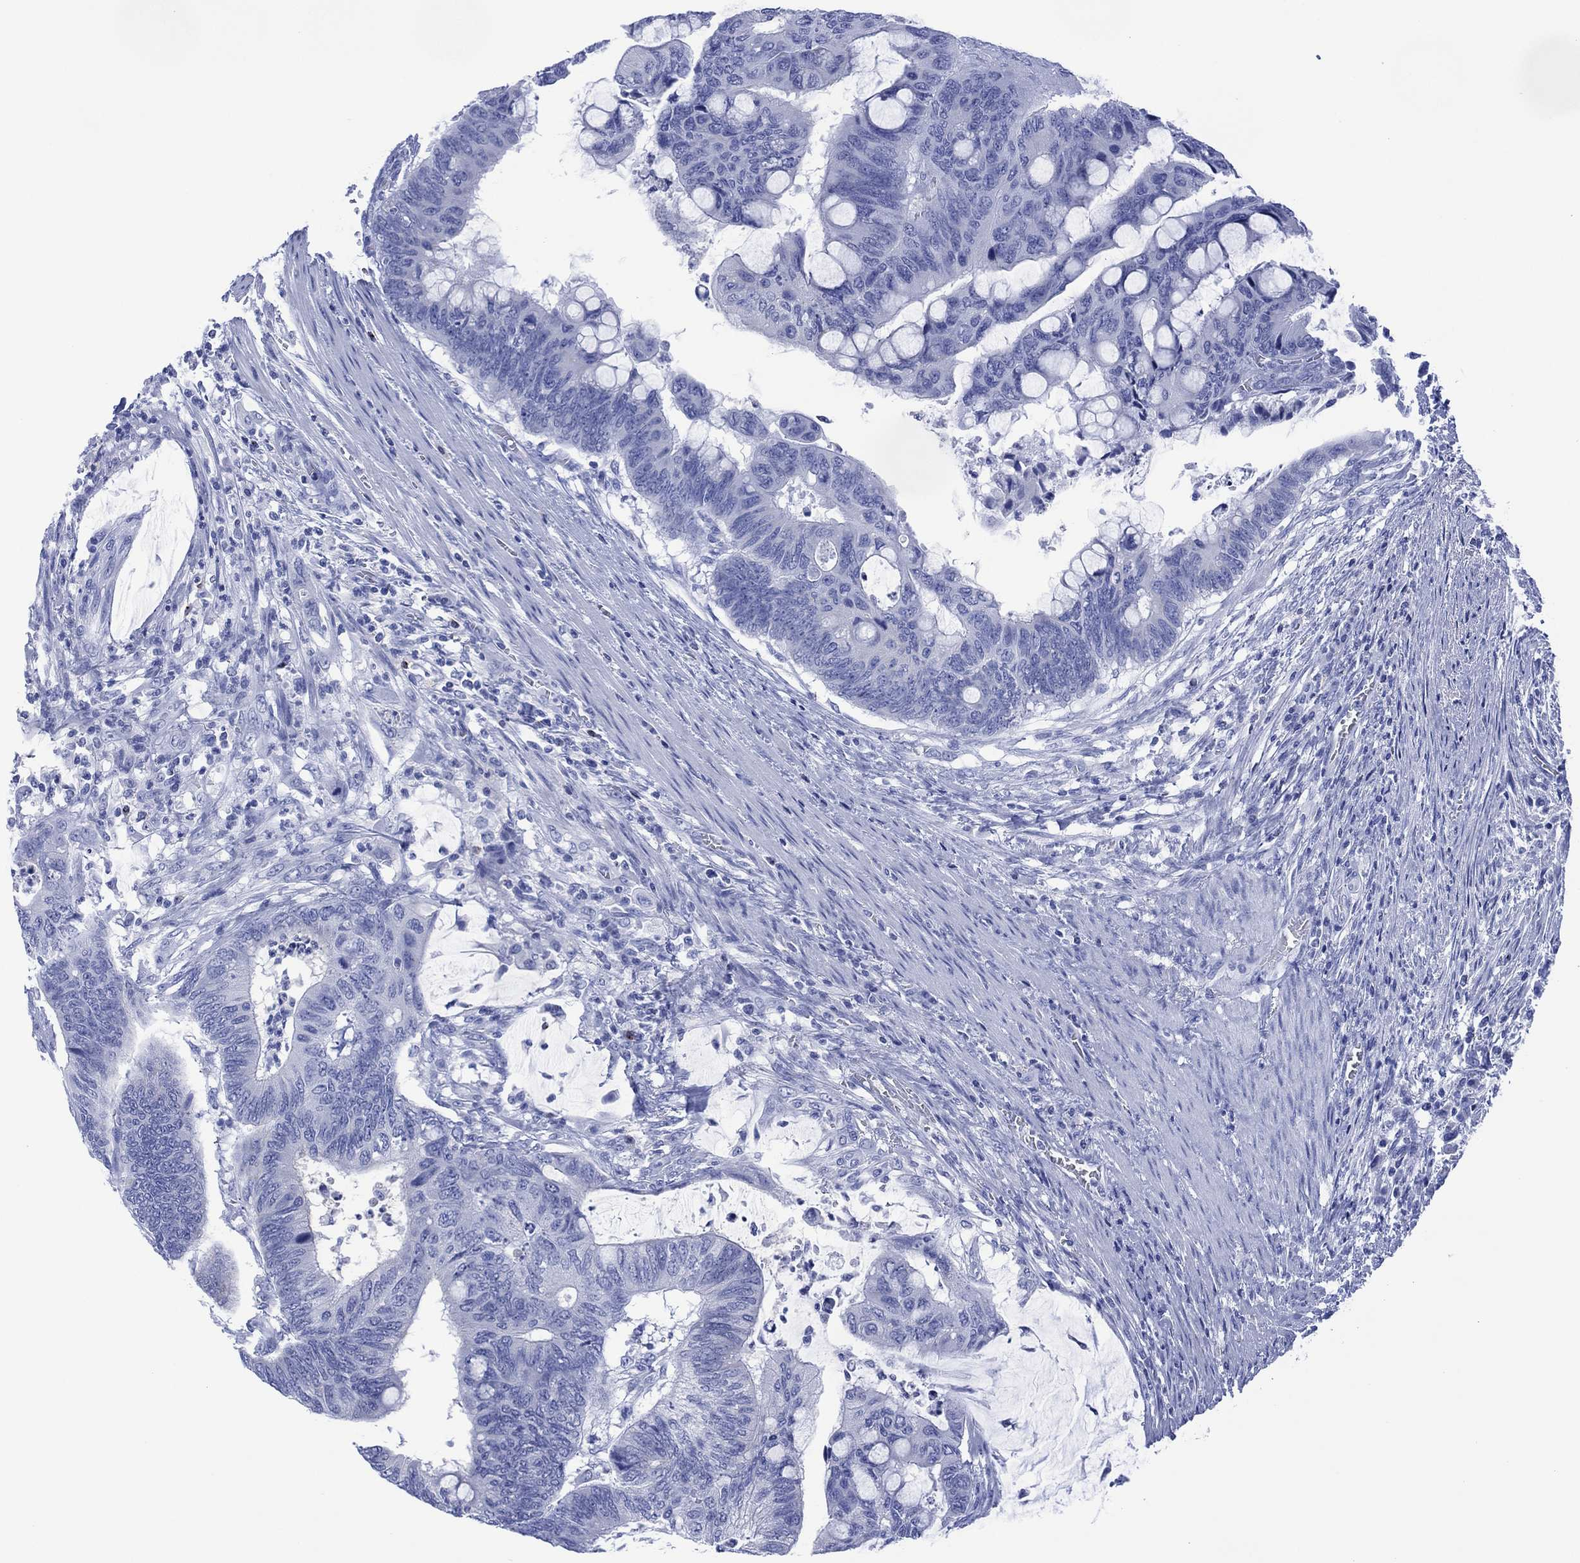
{"staining": {"intensity": "negative", "quantity": "none", "location": "none"}, "tissue": "colorectal cancer", "cell_type": "Tumor cells", "image_type": "cancer", "snomed": [{"axis": "morphology", "description": "Normal tissue, NOS"}, {"axis": "morphology", "description": "Adenocarcinoma, NOS"}, {"axis": "topography", "description": "Rectum"}], "caption": "Protein analysis of colorectal cancer (adenocarcinoma) exhibits no significant expression in tumor cells.", "gene": "DPP4", "patient": {"sex": "male", "age": 92}}